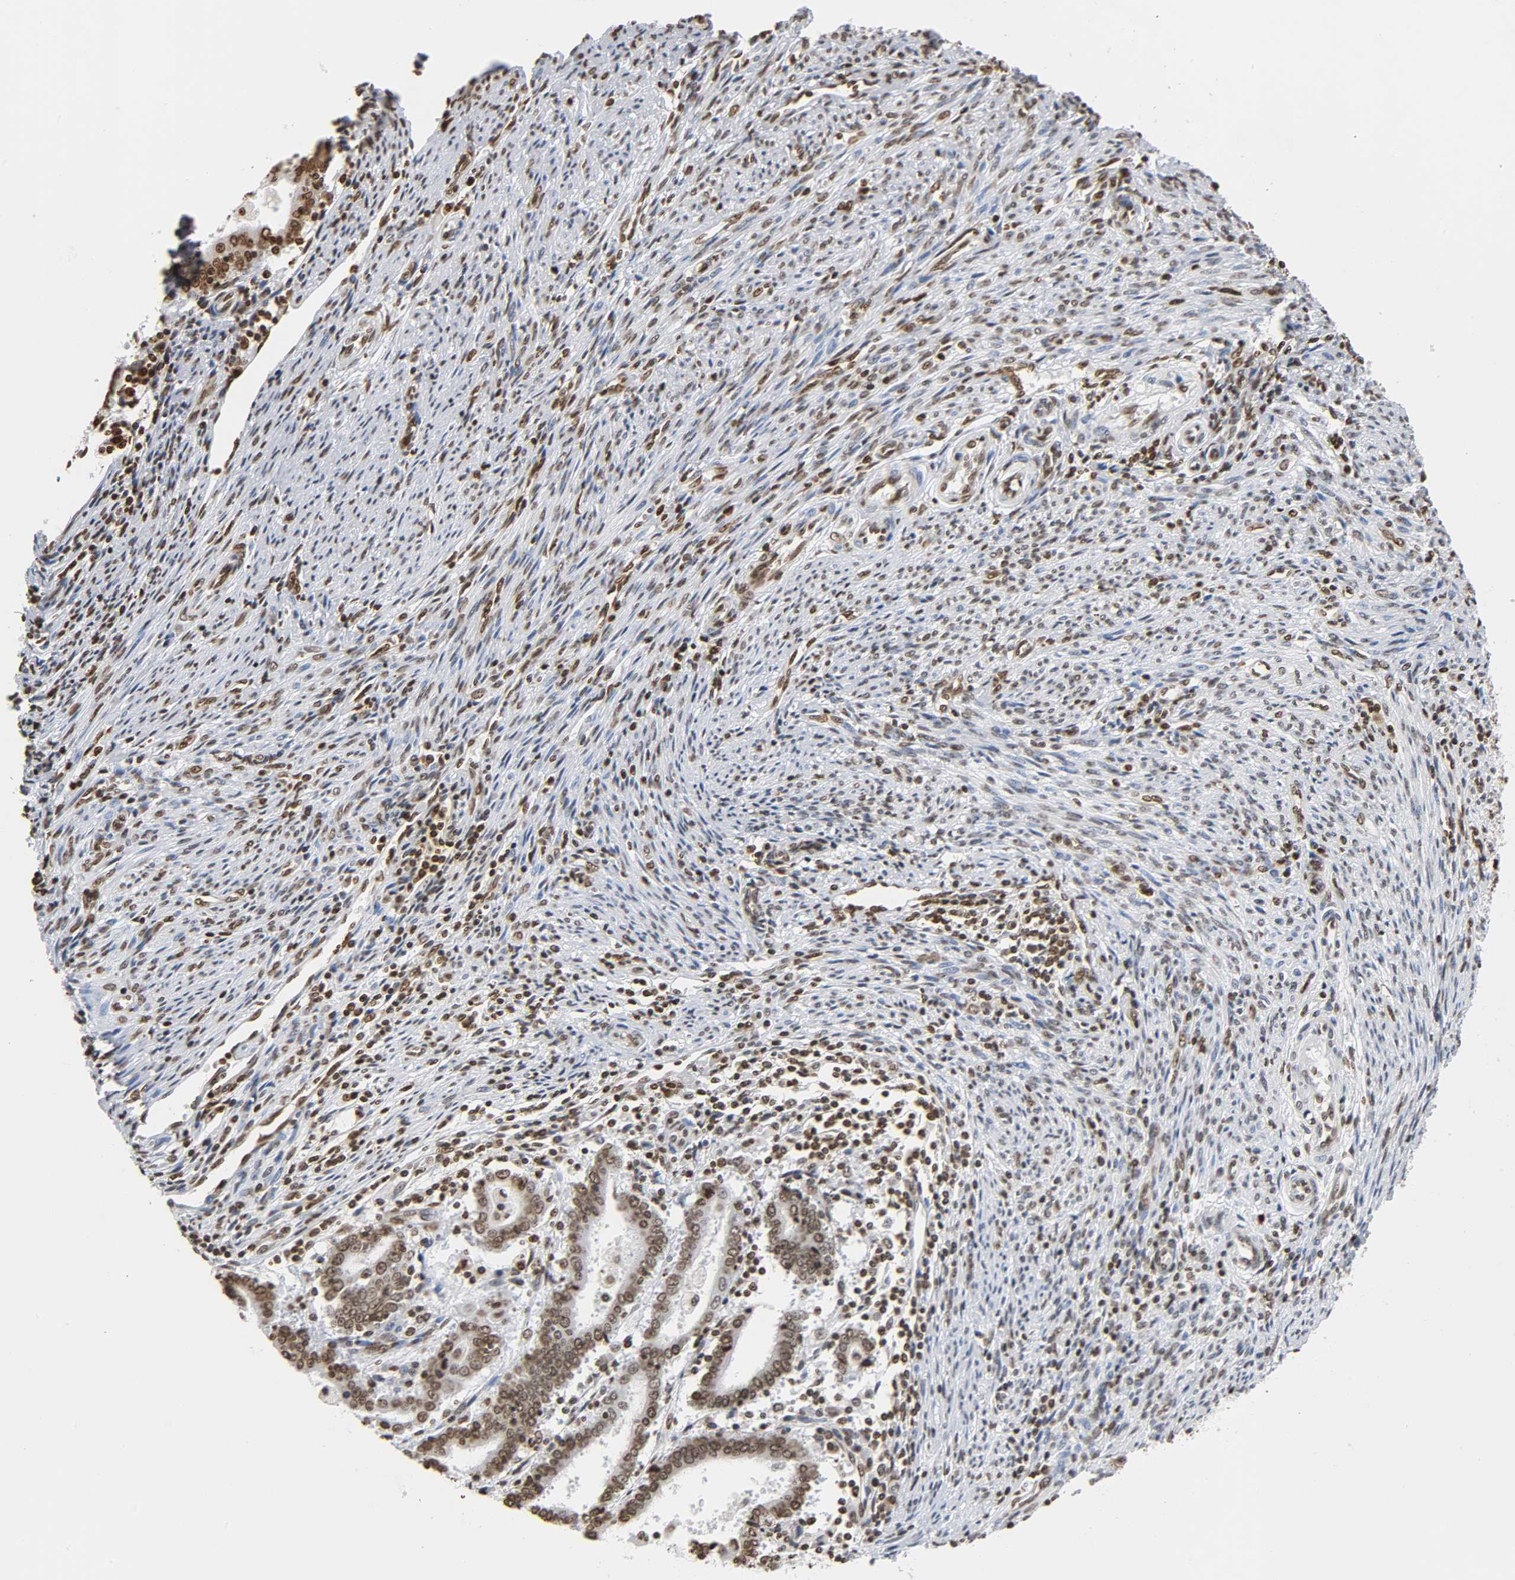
{"staining": {"intensity": "moderate", "quantity": ">75%", "location": "nuclear"}, "tissue": "endometrial cancer", "cell_type": "Tumor cells", "image_type": "cancer", "snomed": [{"axis": "morphology", "description": "Adenocarcinoma, NOS"}, {"axis": "topography", "description": "Uterus"}], "caption": "This micrograph displays immunohistochemistry staining of endometrial adenocarcinoma, with medium moderate nuclear staining in about >75% of tumor cells.", "gene": "HOXA6", "patient": {"sex": "female", "age": 83}}